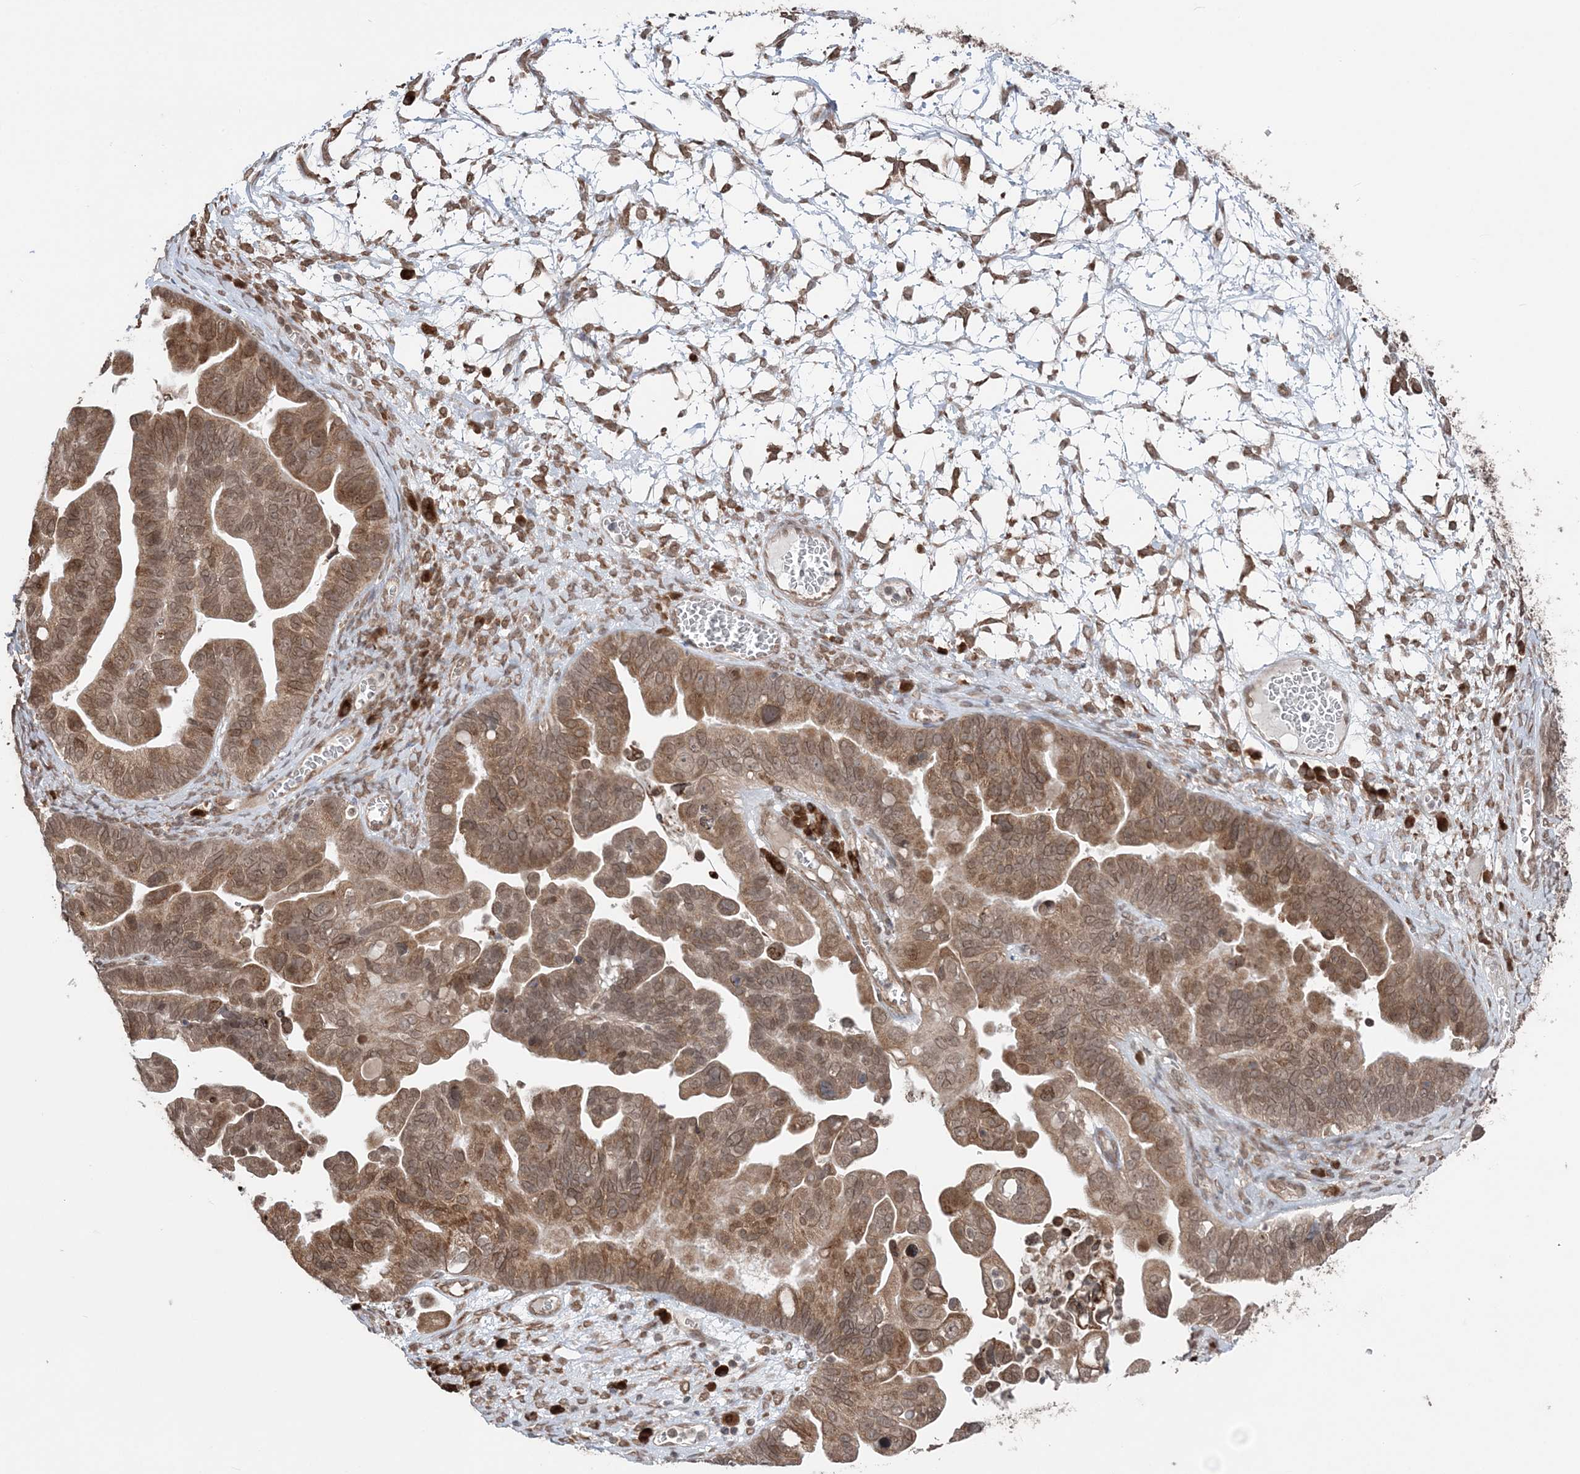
{"staining": {"intensity": "moderate", "quantity": ">75%", "location": "cytoplasmic/membranous,nuclear"}, "tissue": "ovarian cancer", "cell_type": "Tumor cells", "image_type": "cancer", "snomed": [{"axis": "morphology", "description": "Cystadenocarcinoma, serous, NOS"}, {"axis": "topography", "description": "Ovary"}], "caption": "High-power microscopy captured an IHC micrograph of ovarian cancer, revealing moderate cytoplasmic/membranous and nuclear staining in about >75% of tumor cells. (Stains: DAB (3,3'-diaminobenzidine) in brown, nuclei in blue, Microscopy: brightfield microscopy at high magnification).", "gene": "TMED10", "patient": {"sex": "female", "age": 56}}